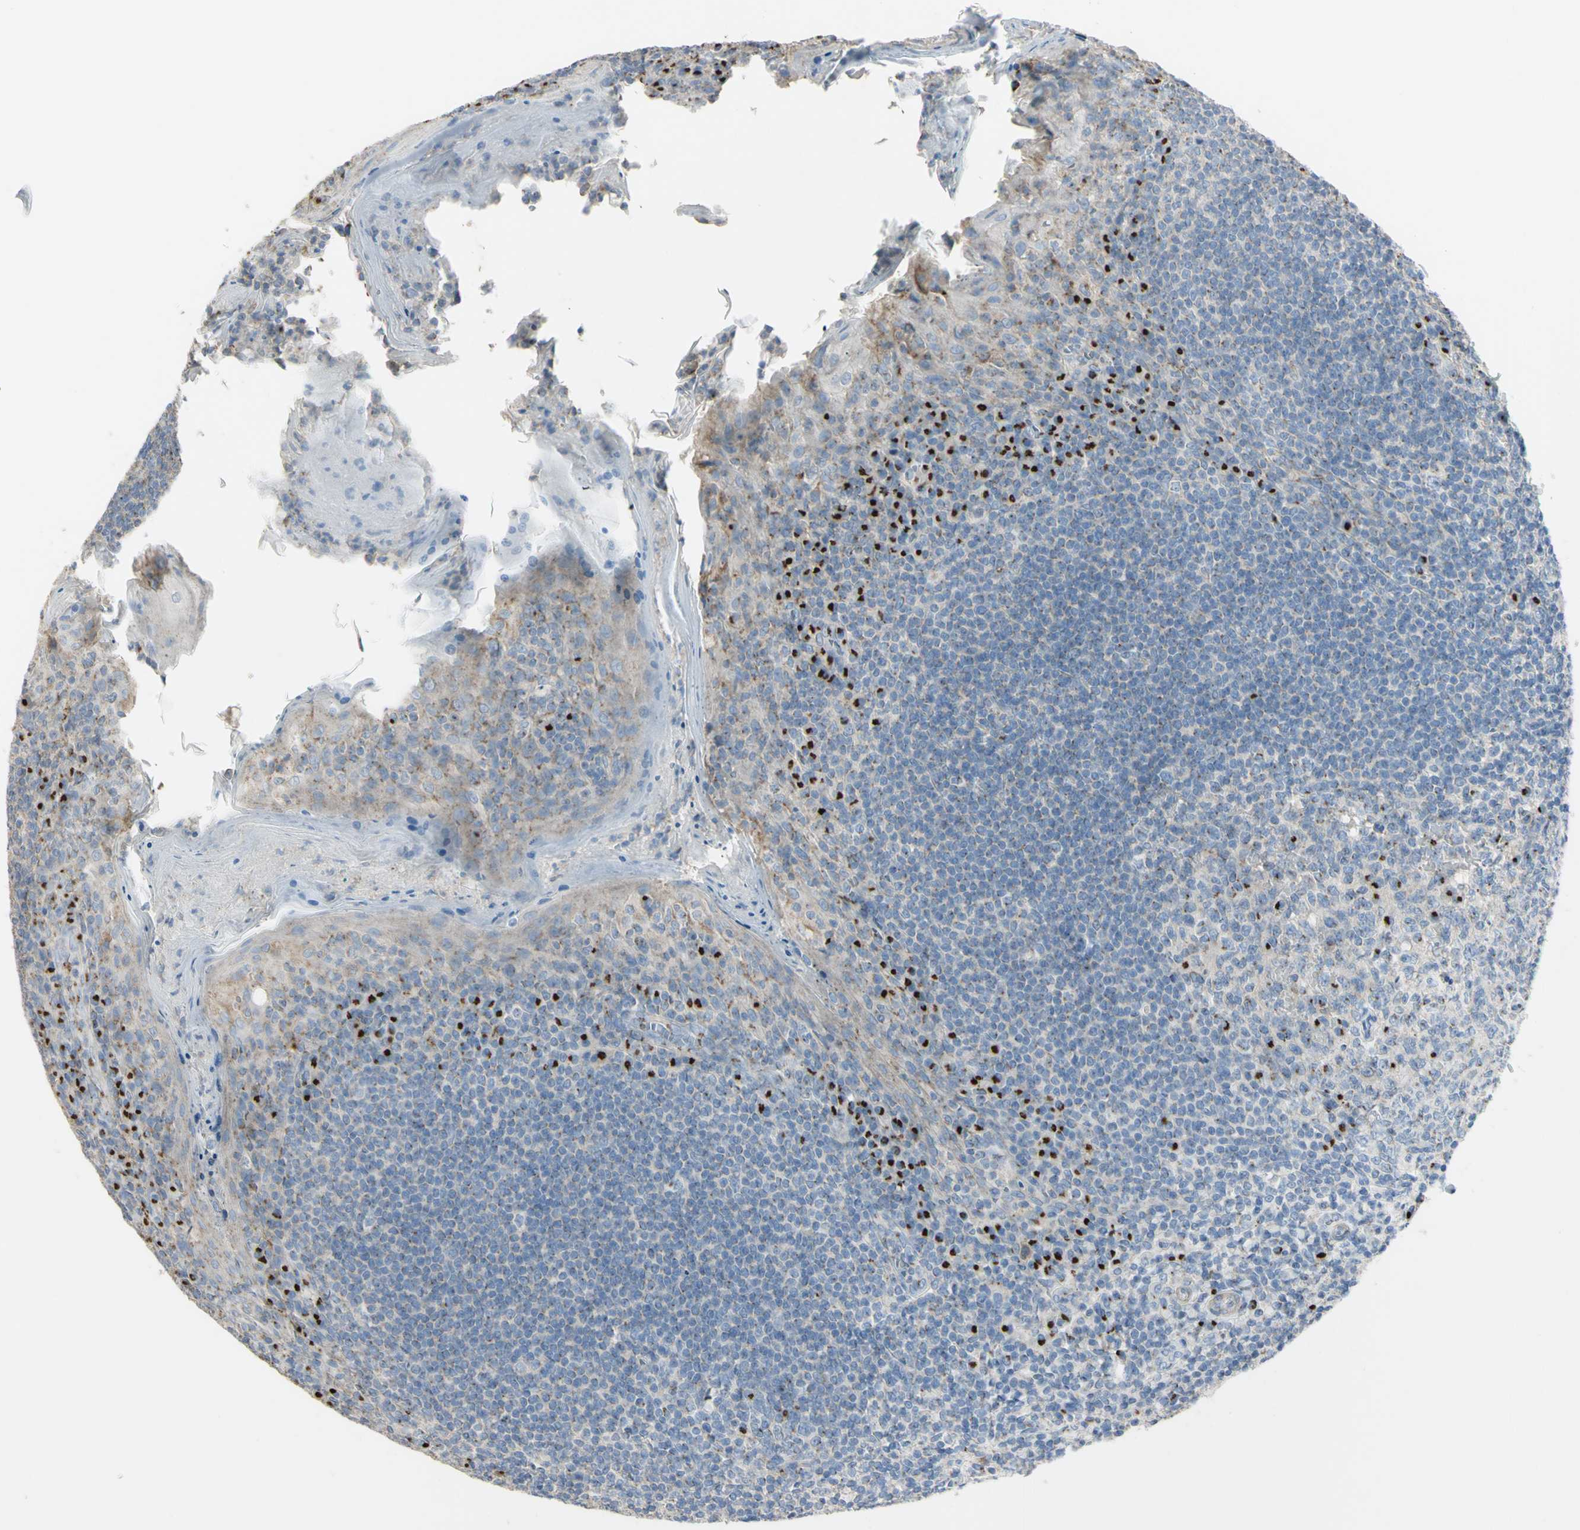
{"staining": {"intensity": "weak", "quantity": "<25%", "location": "cytoplasmic/membranous"}, "tissue": "tonsil", "cell_type": "Germinal center cells", "image_type": "normal", "snomed": [{"axis": "morphology", "description": "Normal tissue, NOS"}, {"axis": "topography", "description": "Tonsil"}], "caption": "This is a micrograph of IHC staining of normal tonsil, which shows no positivity in germinal center cells.", "gene": "B4GALT3", "patient": {"sex": "male", "age": 31}}